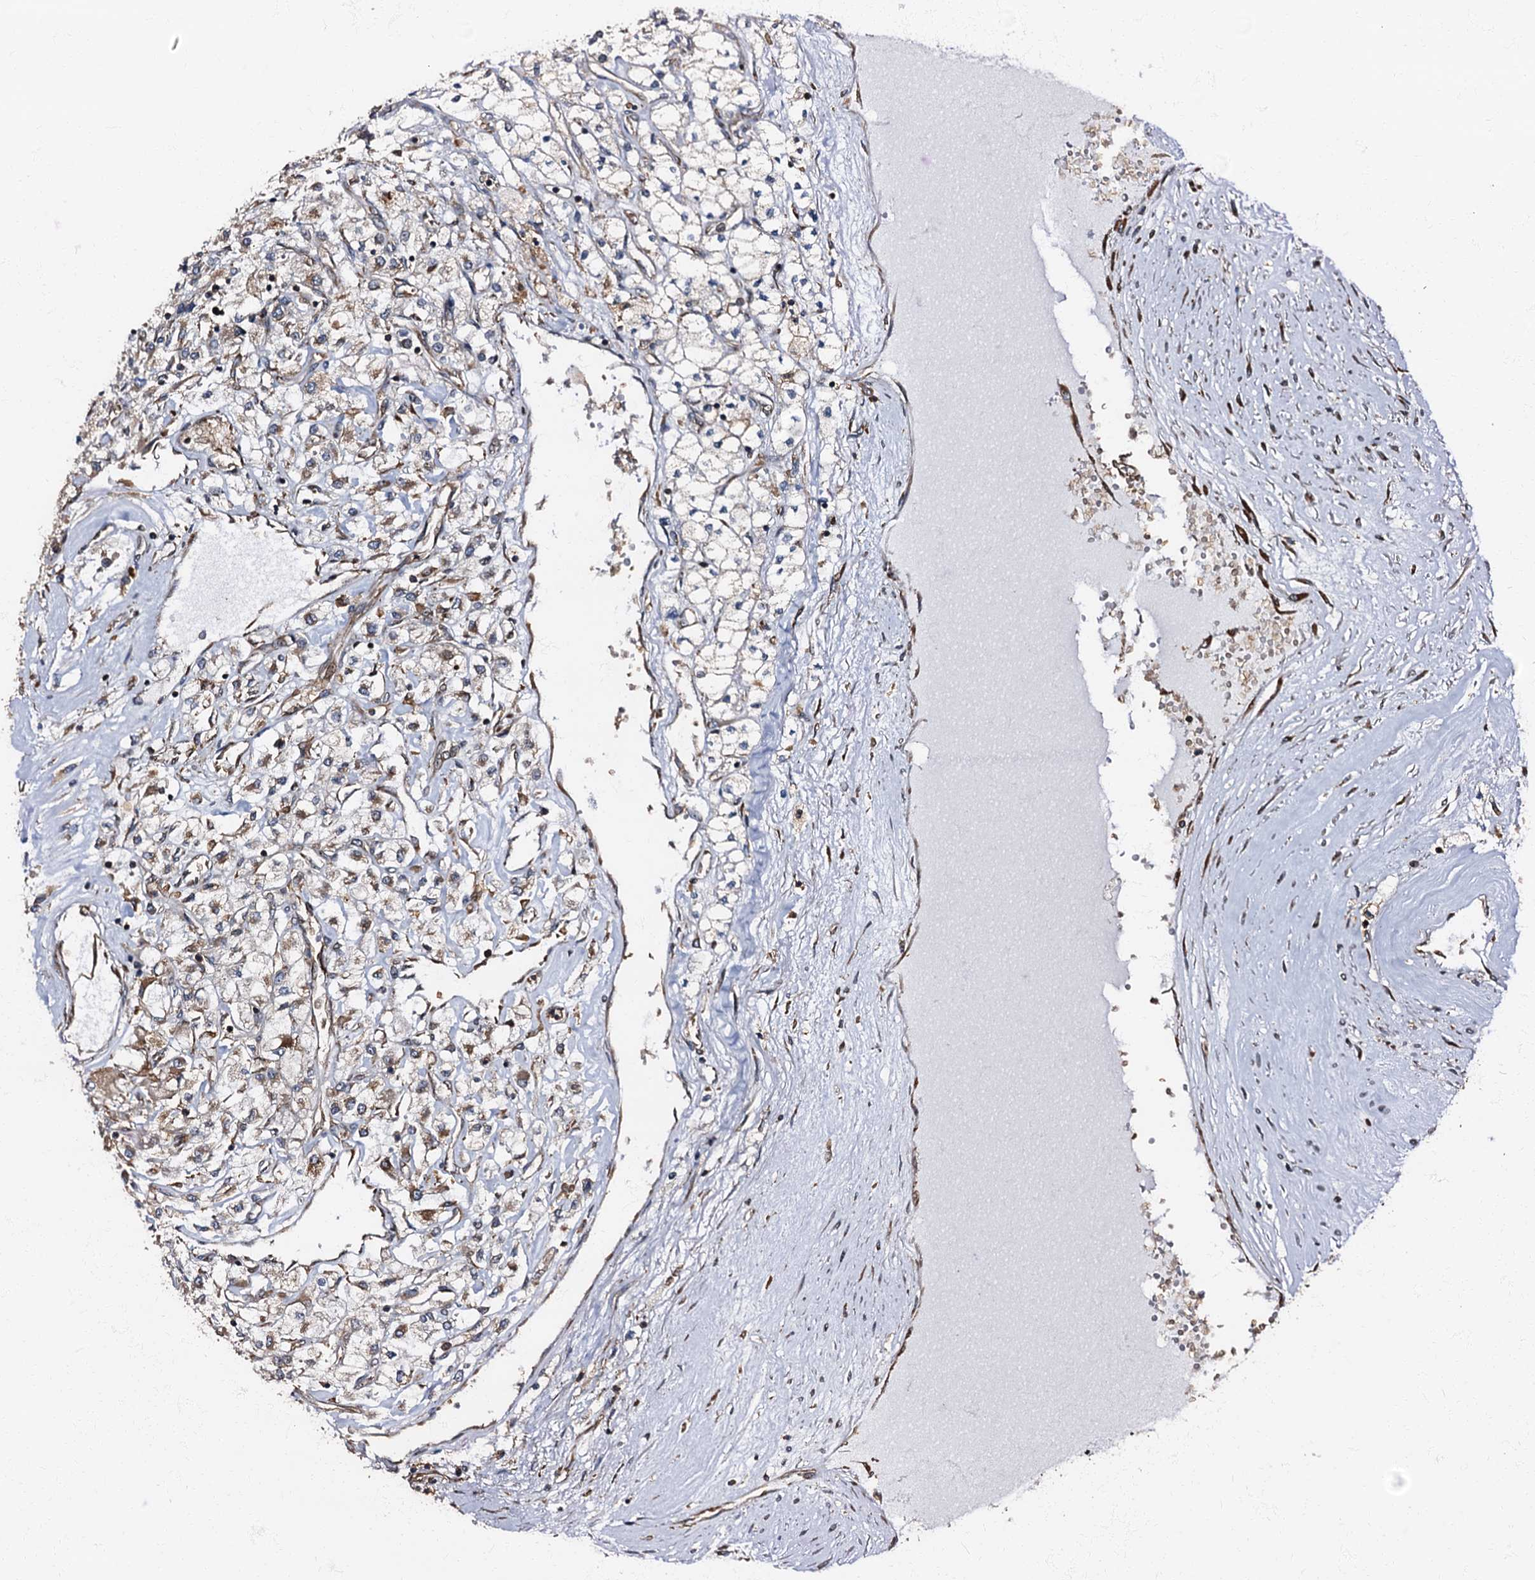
{"staining": {"intensity": "moderate", "quantity": "25%-75%", "location": "cytoplasmic/membranous"}, "tissue": "renal cancer", "cell_type": "Tumor cells", "image_type": "cancer", "snomed": [{"axis": "morphology", "description": "Adenocarcinoma, NOS"}, {"axis": "topography", "description": "Kidney"}], "caption": "Moderate cytoplasmic/membranous protein expression is identified in about 25%-75% of tumor cells in renal cancer. The protein is shown in brown color, while the nuclei are stained blue.", "gene": "ATP2C1", "patient": {"sex": "male", "age": 80}}